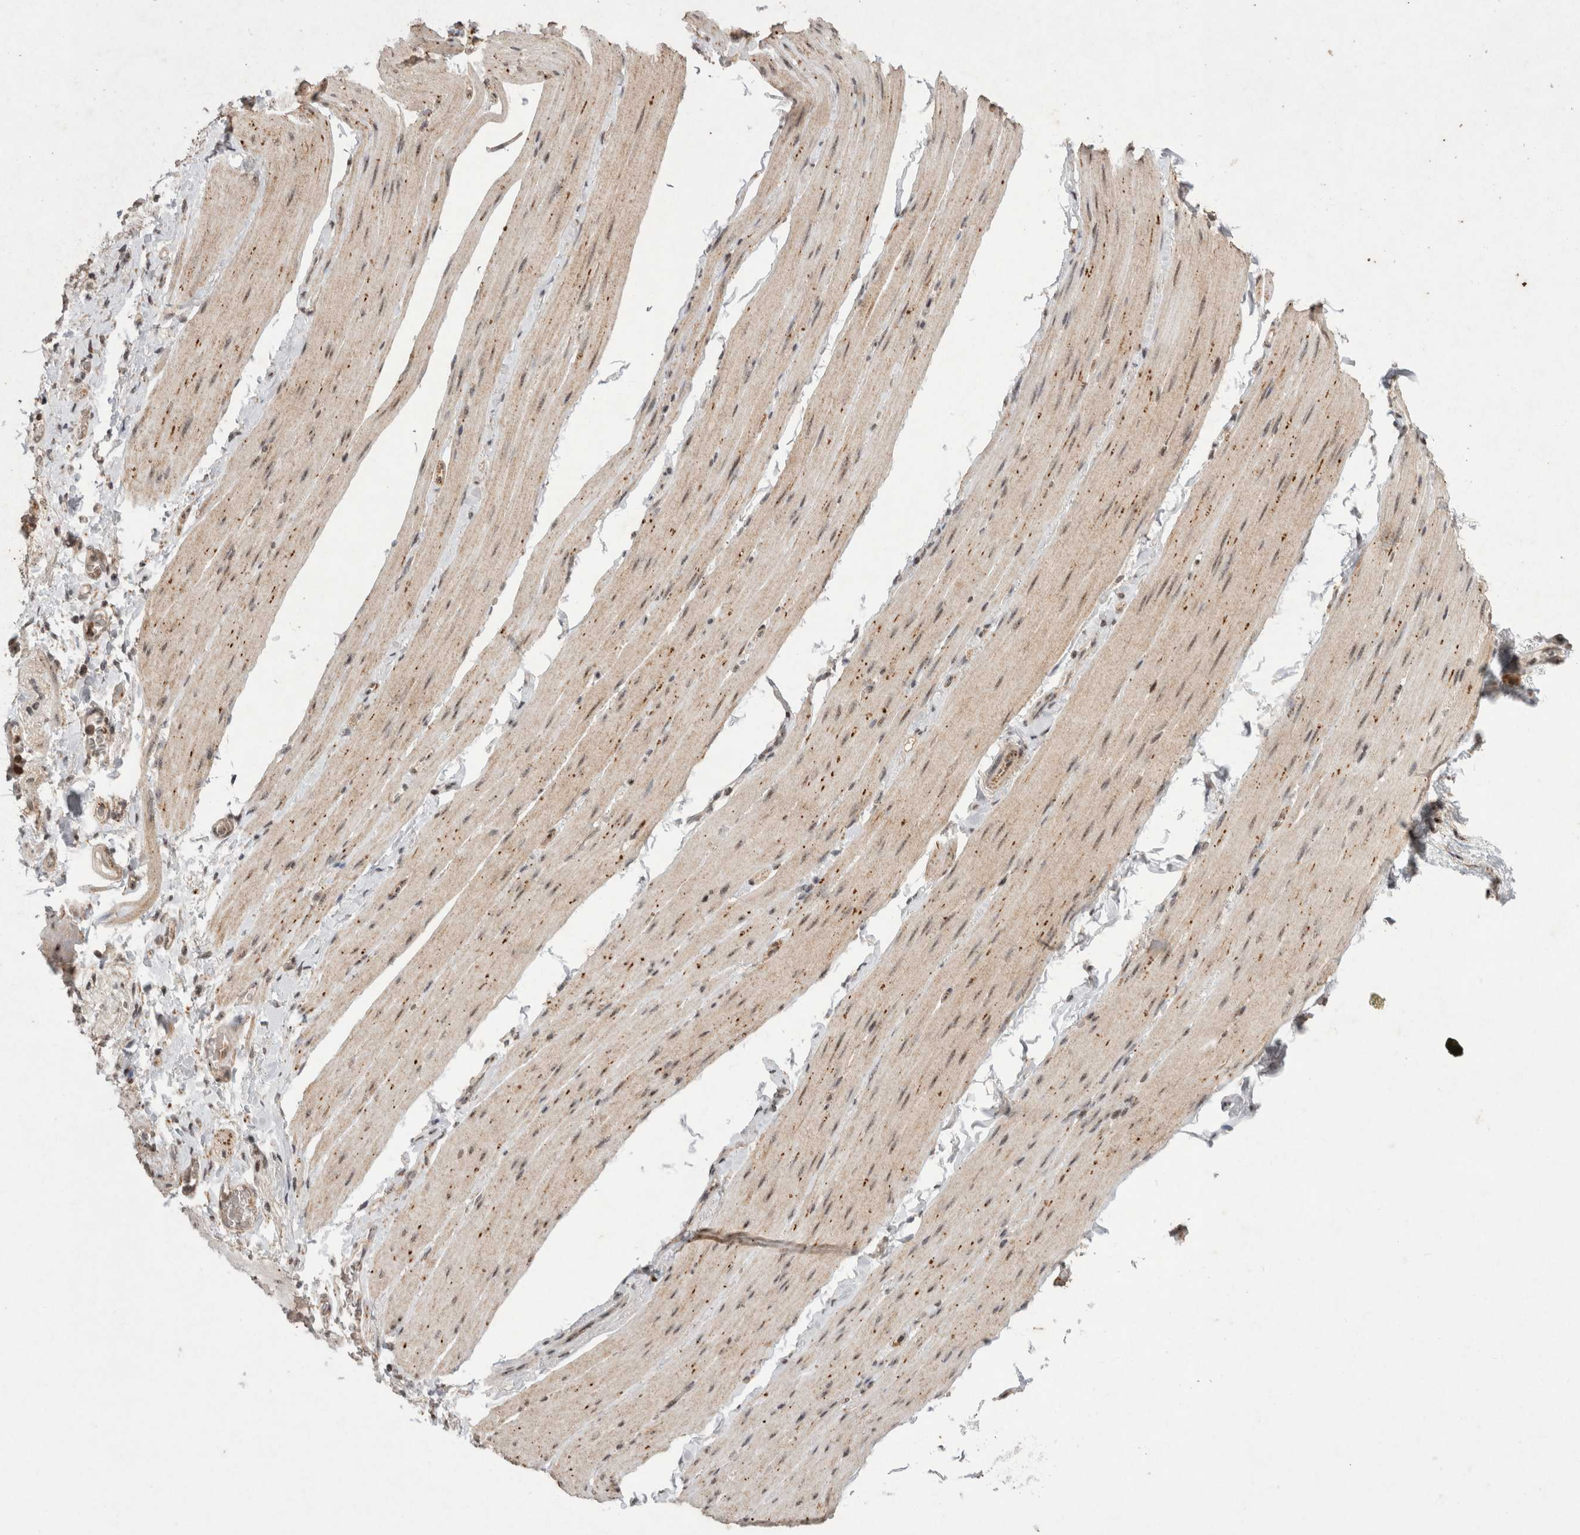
{"staining": {"intensity": "weak", "quantity": "25%-75%", "location": "nuclear"}, "tissue": "smooth muscle", "cell_type": "Smooth muscle cells", "image_type": "normal", "snomed": [{"axis": "morphology", "description": "Normal tissue, NOS"}, {"axis": "topography", "description": "Smooth muscle"}, {"axis": "topography", "description": "Small intestine"}], "caption": "An immunohistochemistry photomicrograph of unremarkable tissue is shown. Protein staining in brown highlights weak nuclear positivity in smooth muscle within smooth muscle cells. (IHC, brightfield microscopy, high magnification).", "gene": "STK11", "patient": {"sex": "female", "age": 84}}